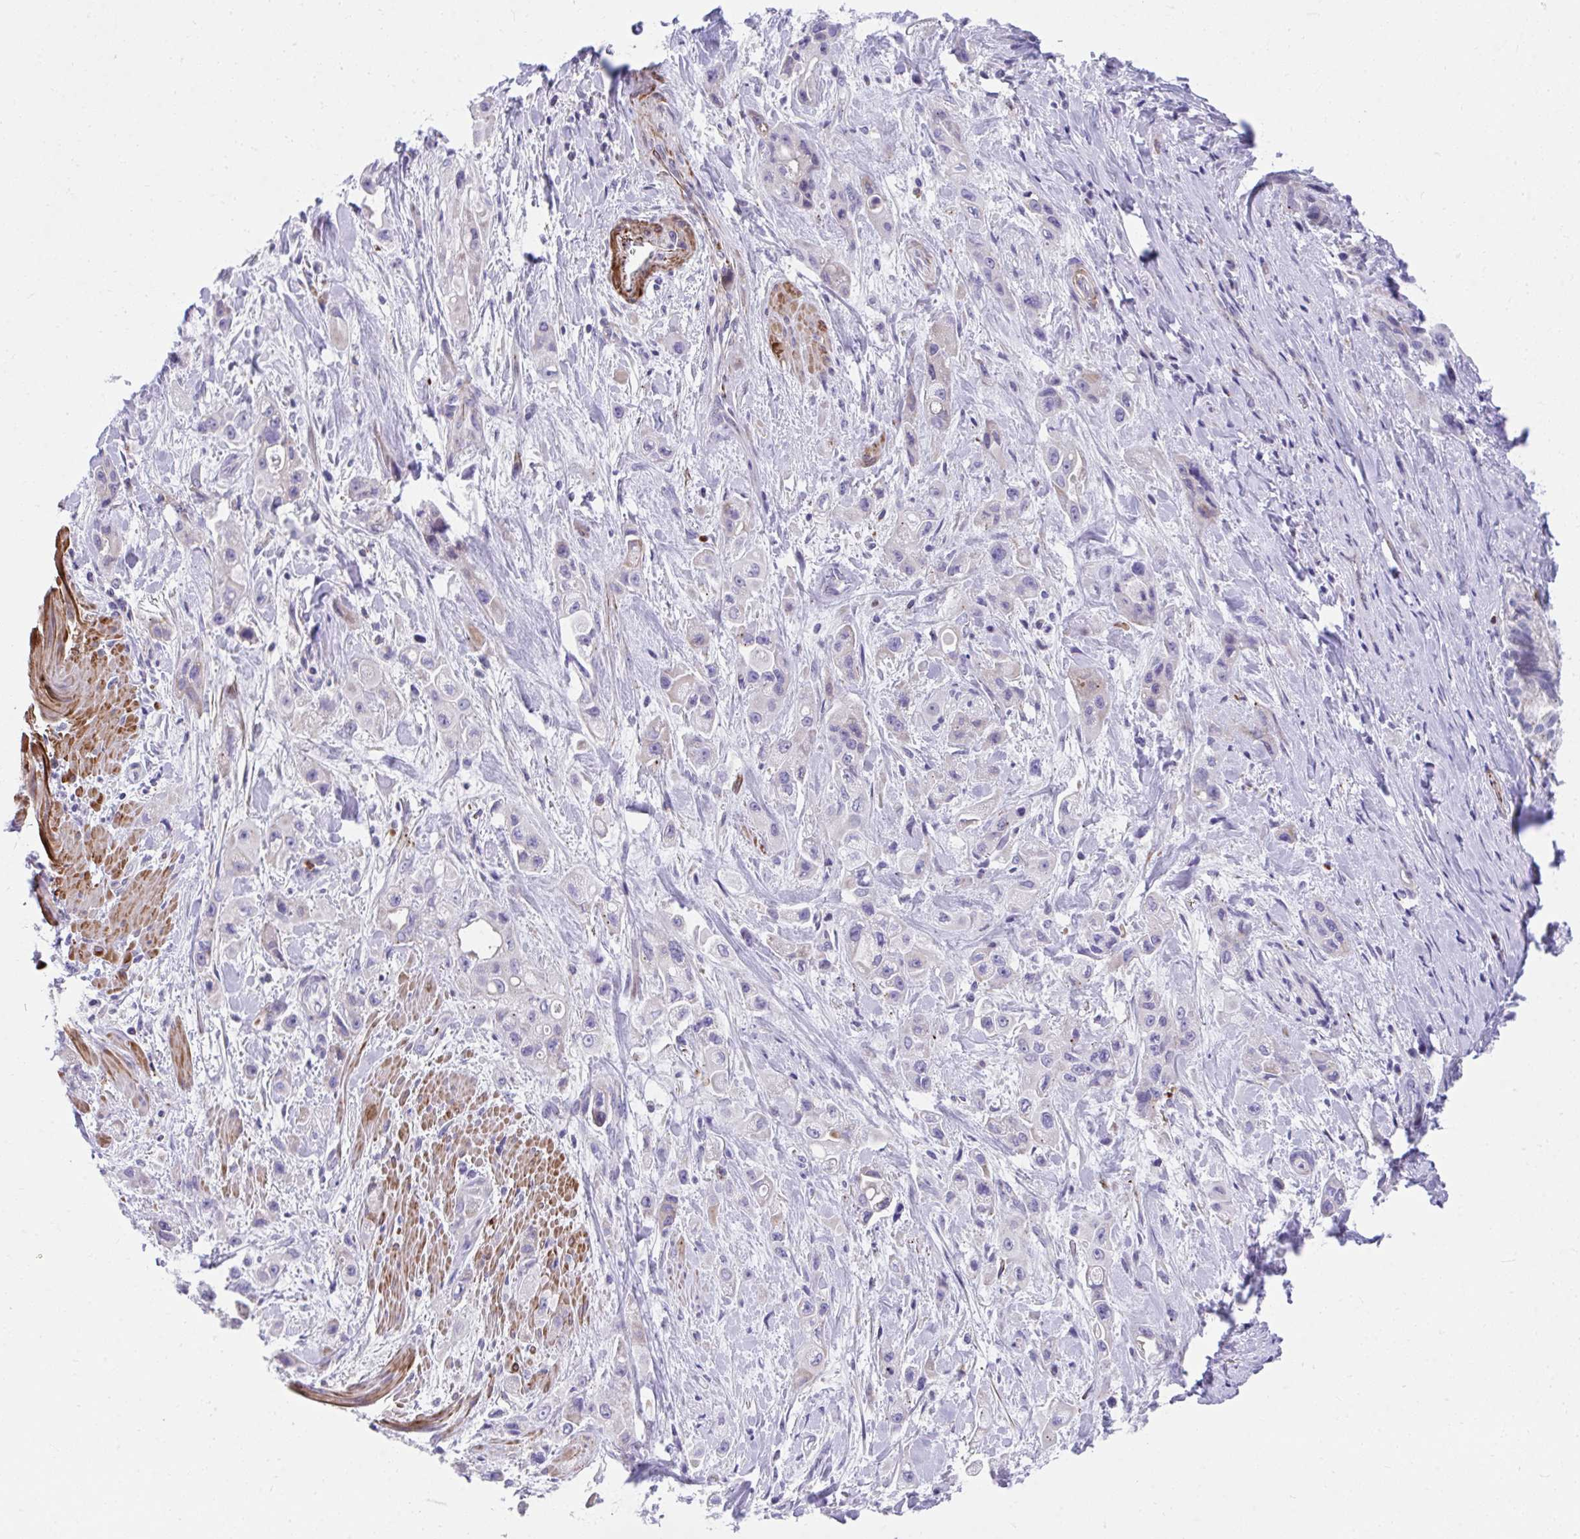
{"staining": {"intensity": "negative", "quantity": "none", "location": "none"}, "tissue": "pancreatic cancer", "cell_type": "Tumor cells", "image_type": "cancer", "snomed": [{"axis": "morphology", "description": "Adenocarcinoma, NOS"}, {"axis": "topography", "description": "Pancreas"}], "caption": "Tumor cells are negative for brown protein staining in pancreatic cancer.", "gene": "CSTB", "patient": {"sex": "female", "age": 66}}